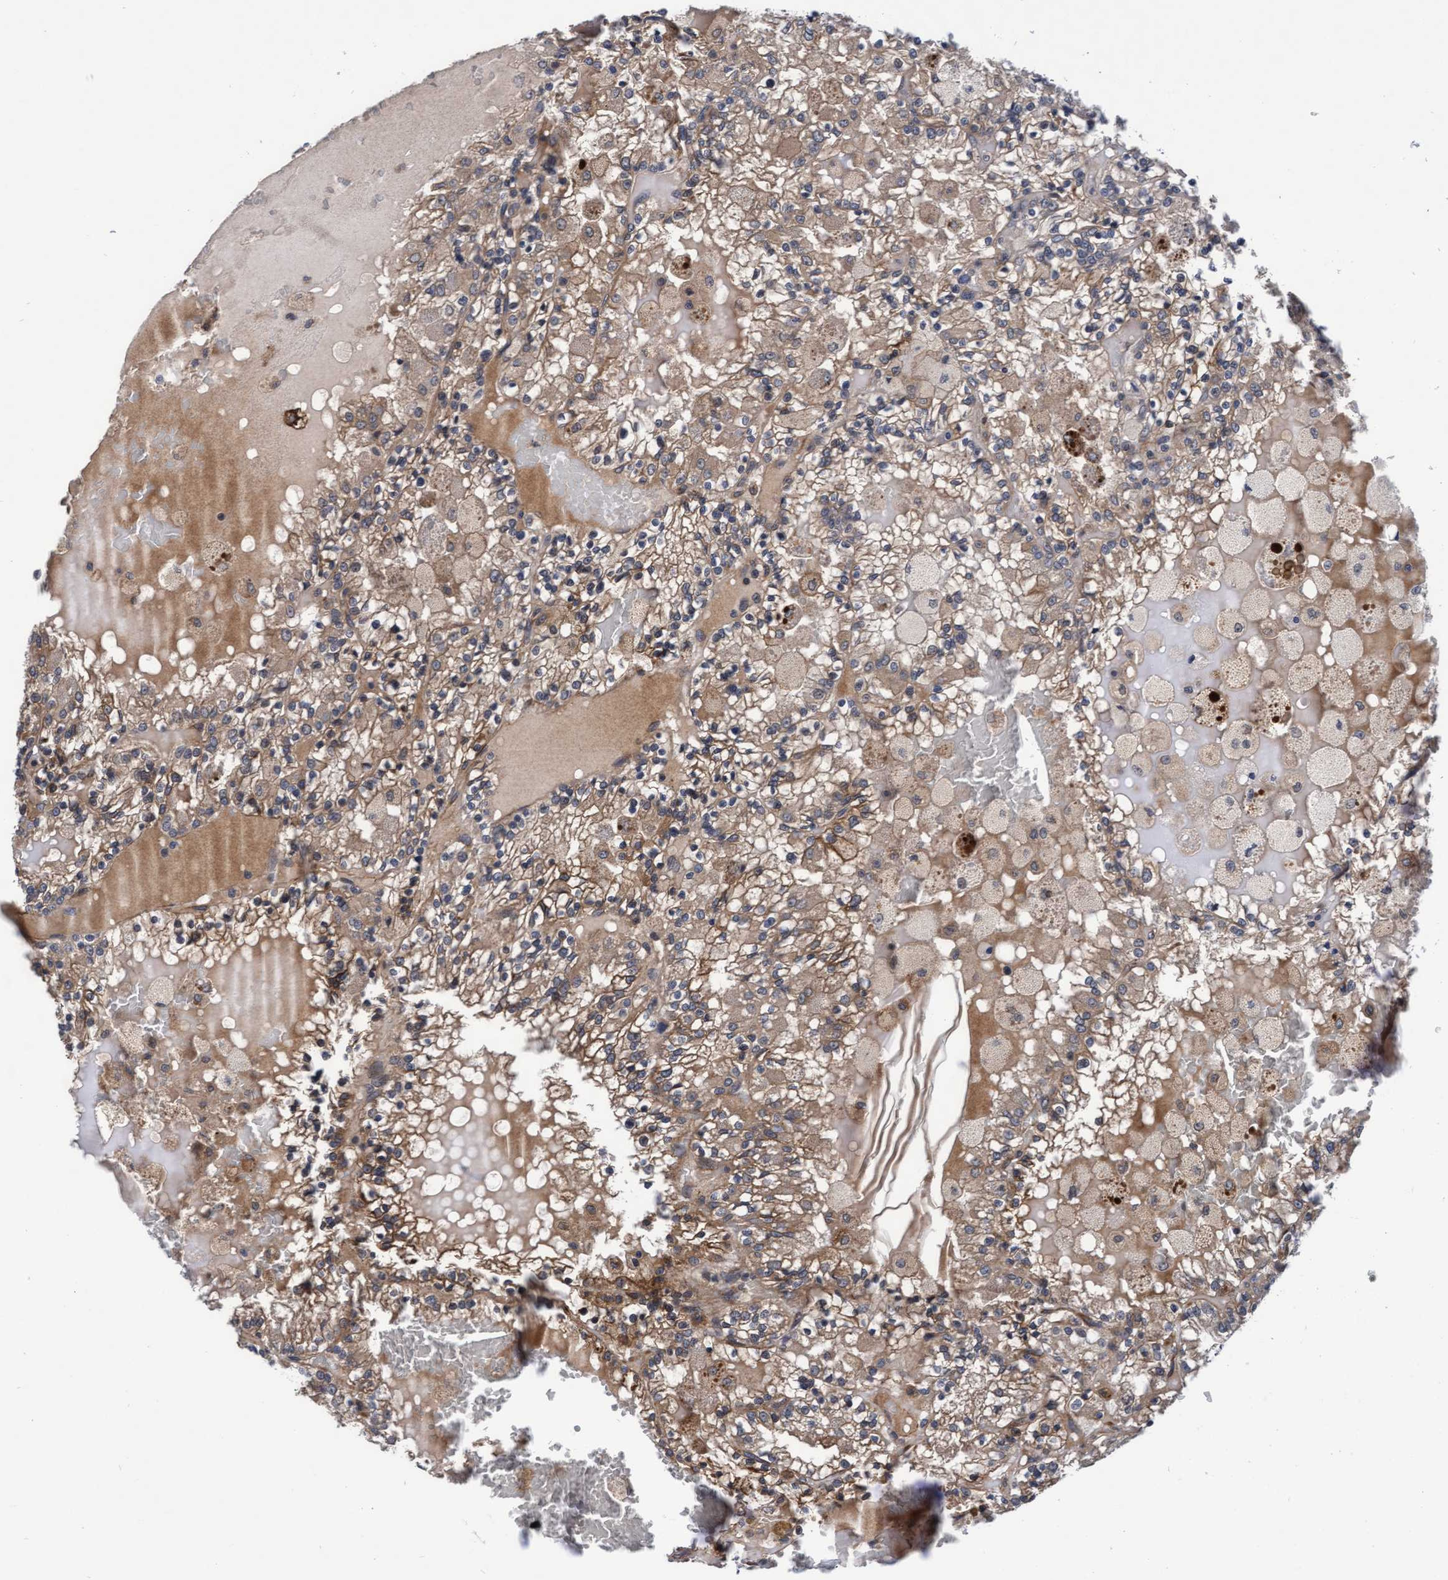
{"staining": {"intensity": "moderate", "quantity": "25%-75%", "location": "cytoplasmic/membranous"}, "tissue": "renal cancer", "cell_type": "Tumor cells", "image_type": "cancer", "snomed": [{"axis": "morphology", "description": "Adenocarcinoma, NOS"}, {"axis": "topography", "description": "Kidney"}], "caption": "Approximately 25%-75% of tumor cells in human renal adenocarcinoma show moderate cytoplasmic/membranous protein staining as visualized by brown immunohistochemical staining.", "gene": "EFCAB13", "patient": {"sex": "female", "age": 56}}